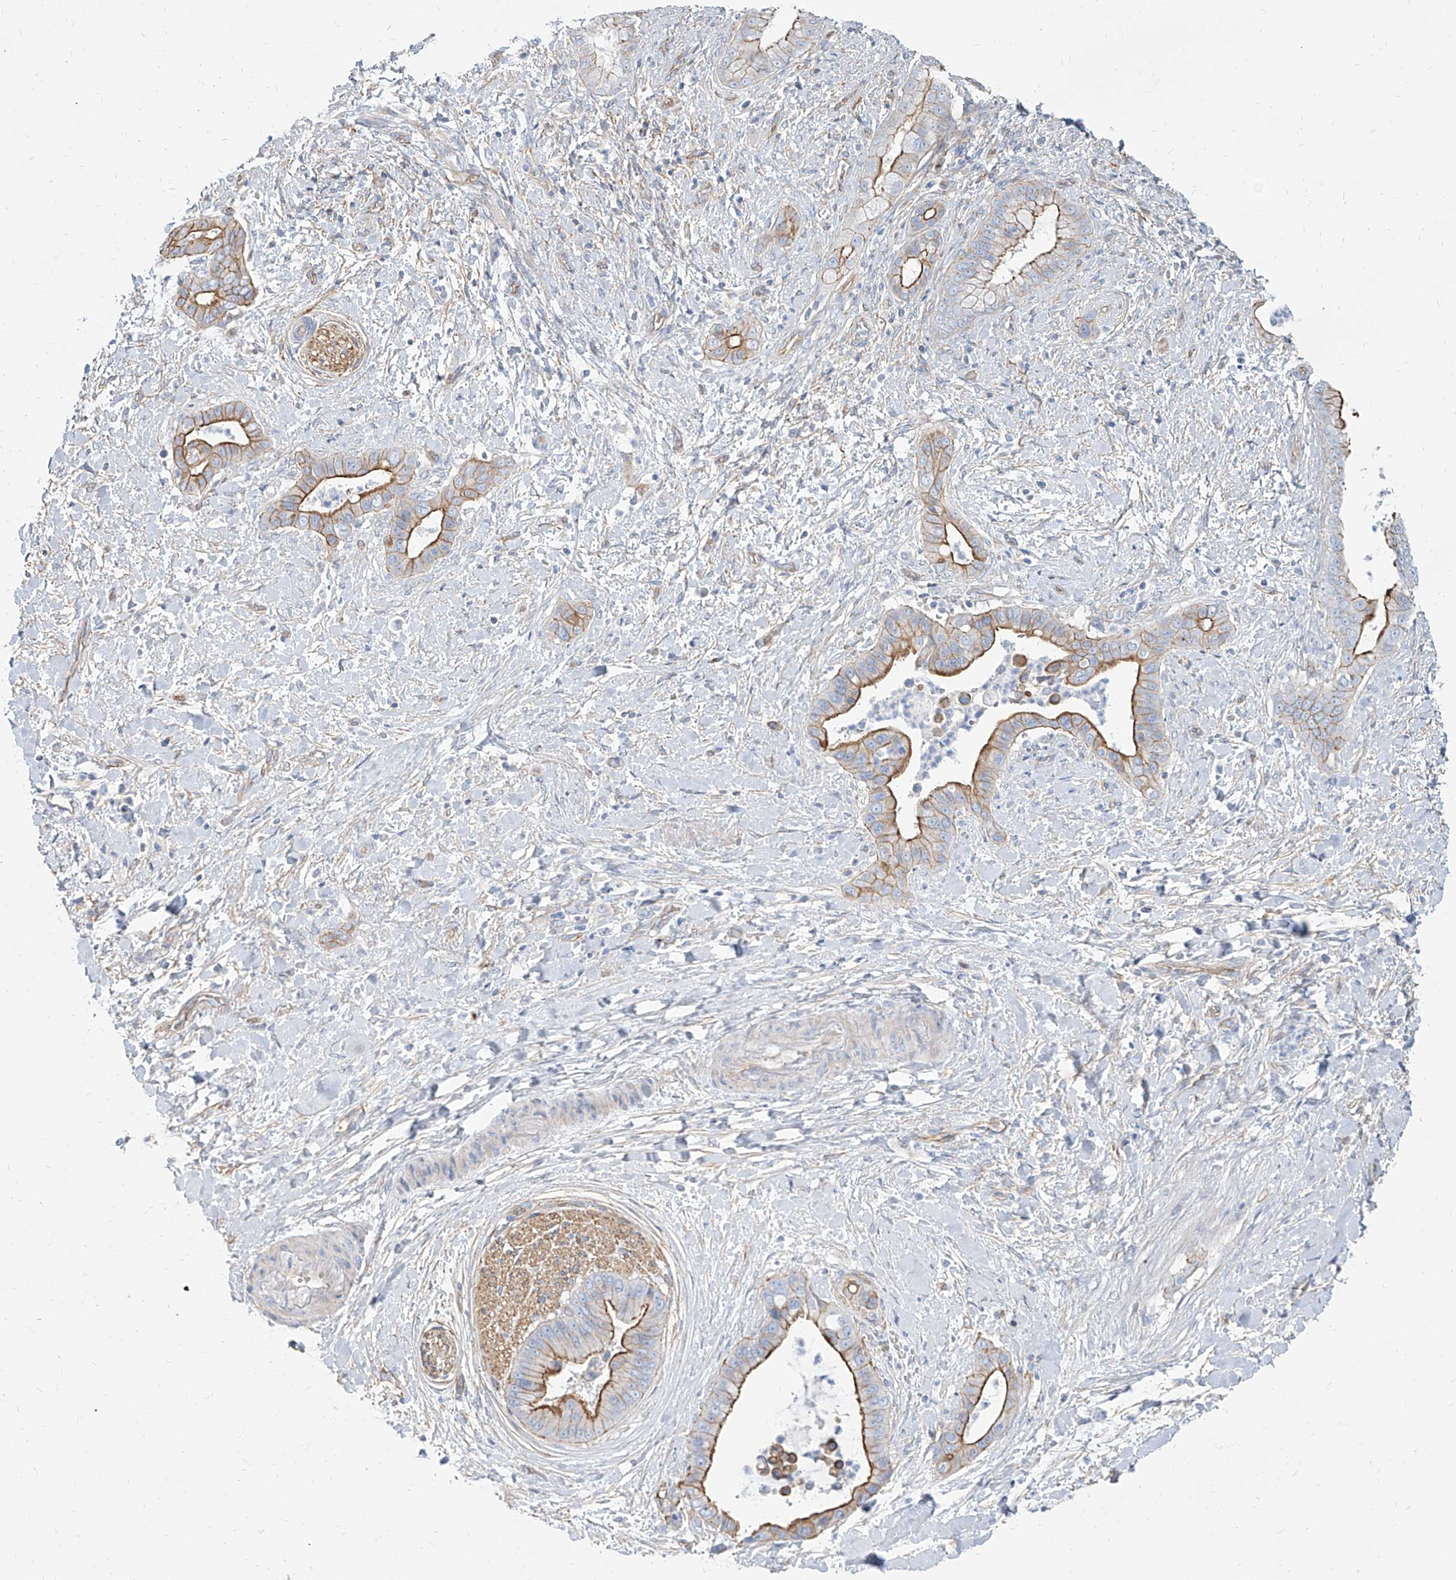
{"staining": {"intensity": "strong", "quantity": ">75%", "location": "cytoplasmic/membranous"}, "tissue": "liver cancer", "cell_type": "Tumor cells", "image_type": "cancer", "snomed": [{"axis": "morphology", "description": "Cholangiocarcinoma"}, {"axis": "topography", "description": "Liver"}], "caption": "A high-resolution image shows immunohistochemistry staining of liver cancer (cholangiocarcinoma), which demonstrates strong cytoplasmic/membranous staining in approximately >75% of tumor cells.", "gene": "TXLNB", "patient": {"sex": "female", "age": 54}}